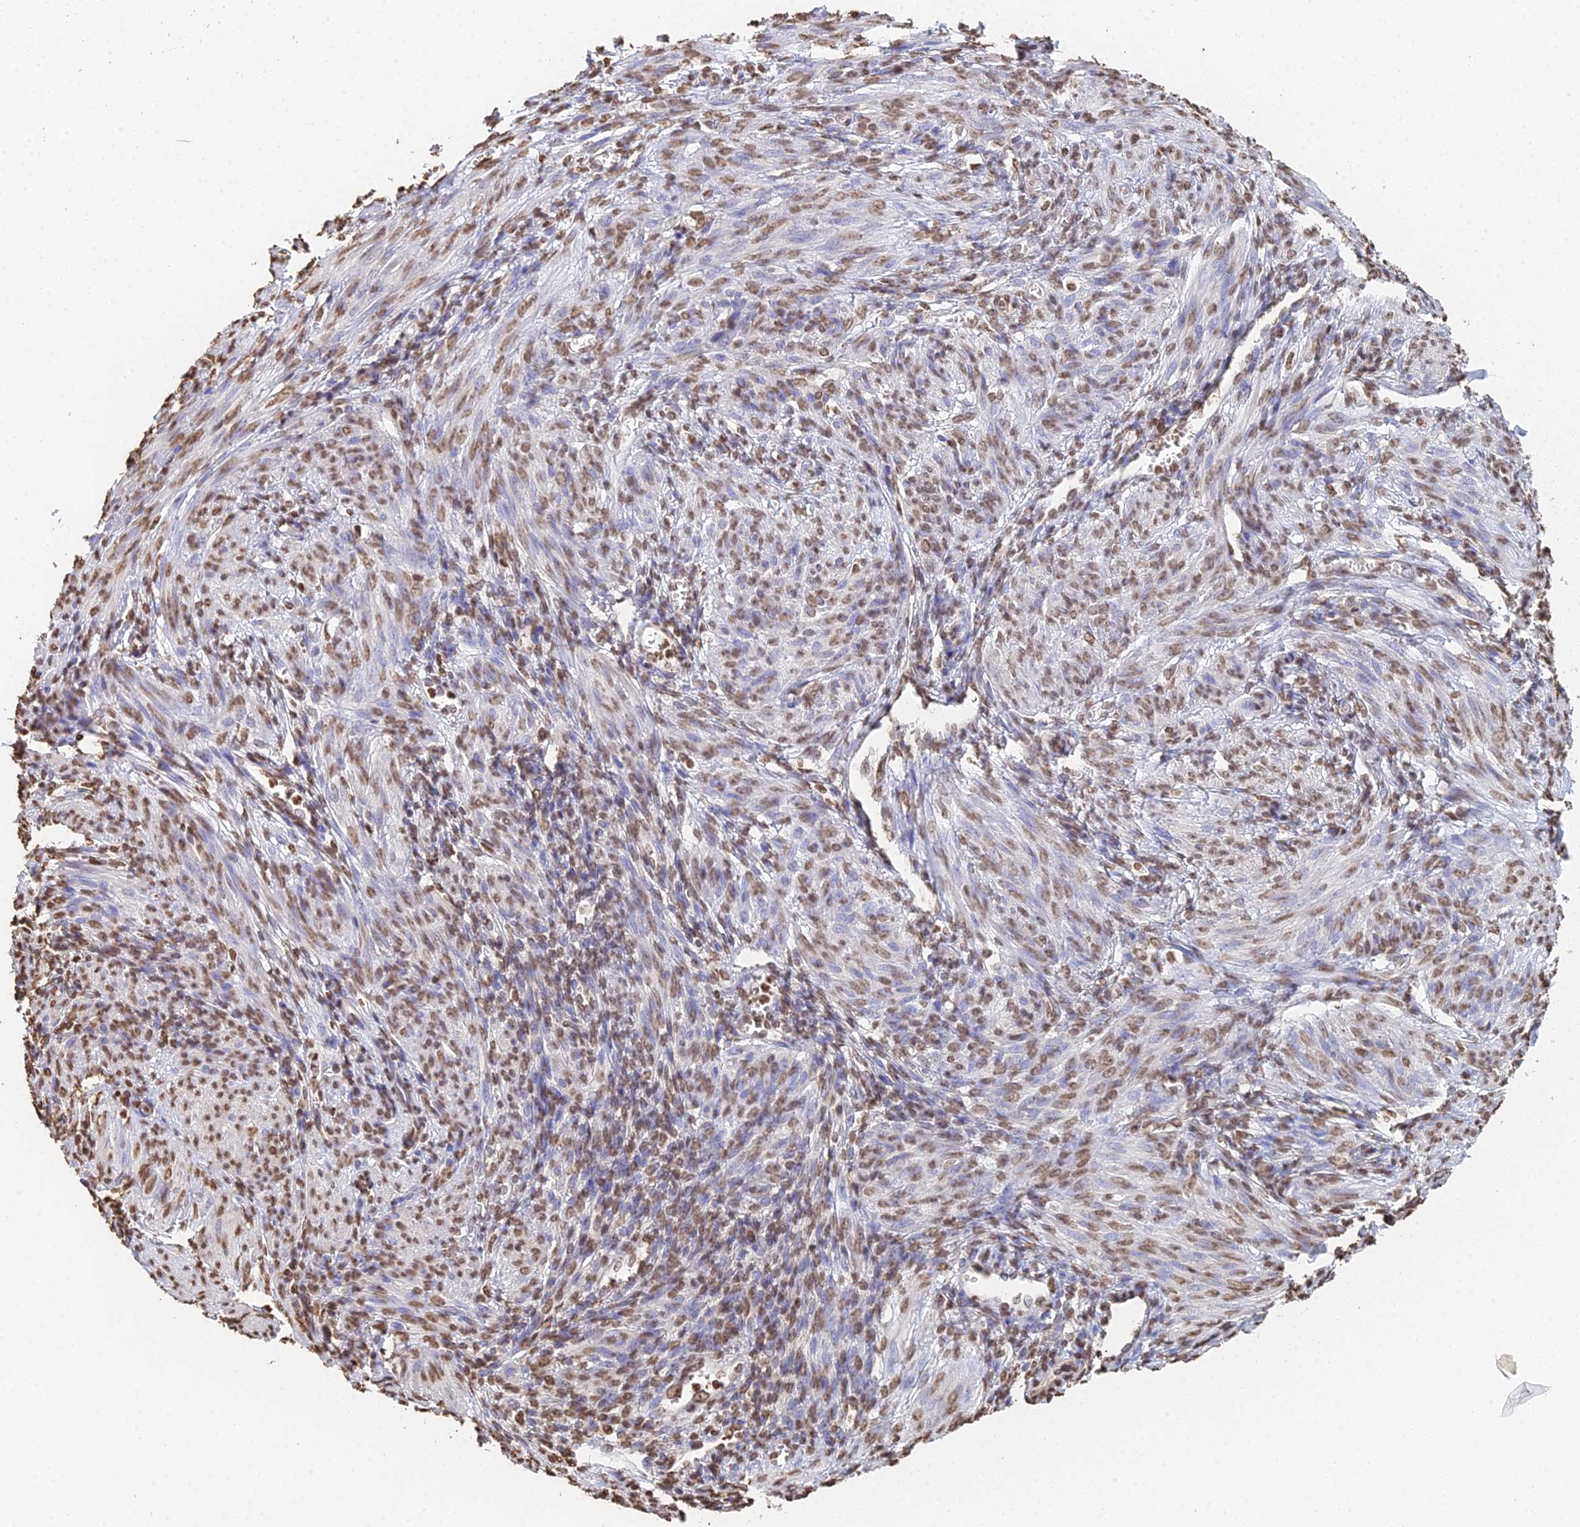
{"staining": {"intensity": "moderate", "quantity": ">75%", "location": "nuclear"}, "tissue": "smooth muscle", "cell_type": "Smooth muscle cells", "image_type": "normal", "snomed": [{"axis": "morphology", "description": "Normal tissue, NOS"}, {"axis": "topography", "description": "Smooth muscle"}], "caption": "A brown stain highlights moderate nuclear positivity of a protein in smooth muscle cells of unremarkable smooth muscle. (brown staining indicates protein expression, while blue staining denotes nuclei).", "gene": "GBP3", "patient": {"sex": "female", "age": 39}}